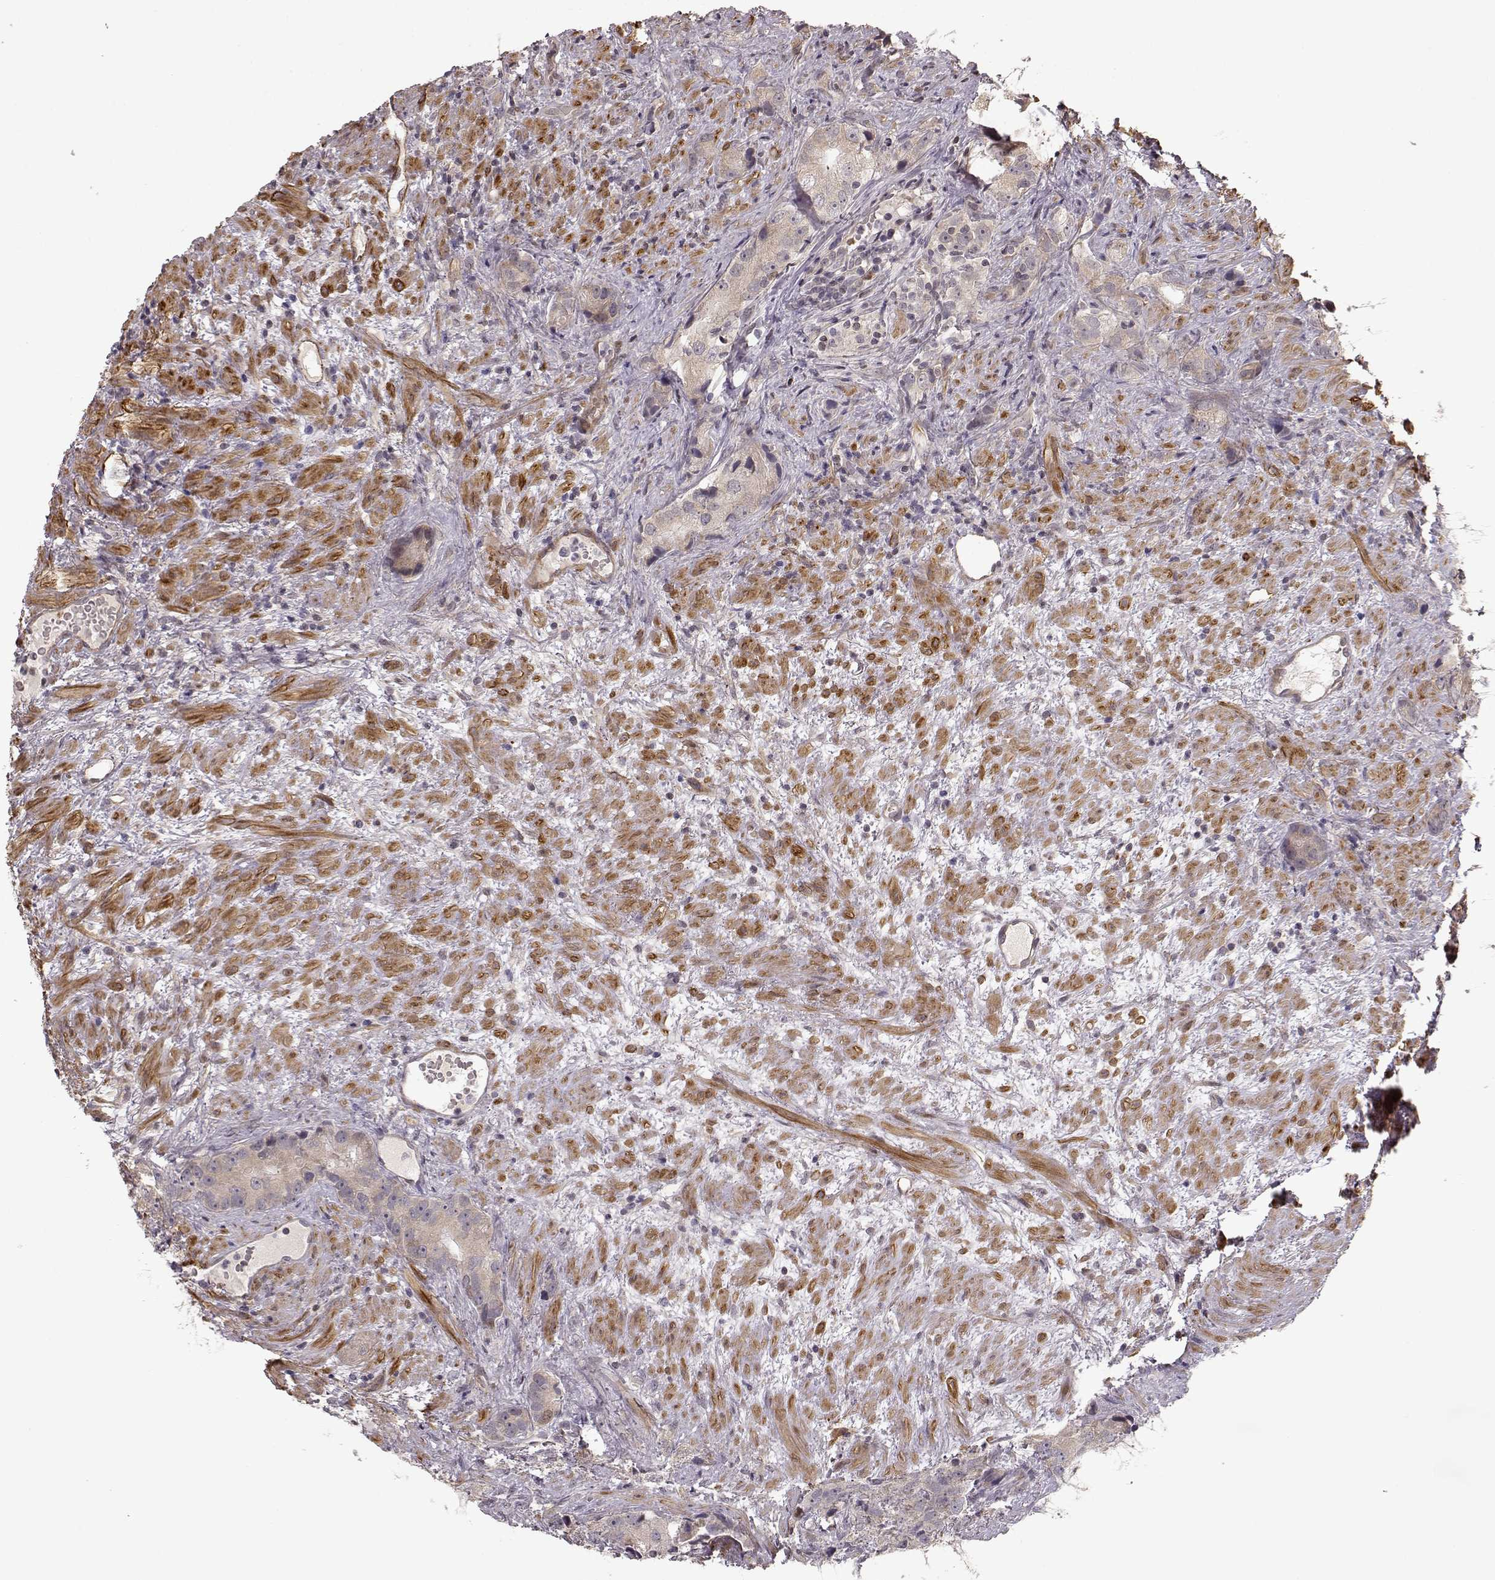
{"staining": {"intensity": "weak", "quantity": ">75%", "location": "cytoplasmic/membranous"}, "tissue": "prostate cancer", "cell_type": "Tumor cells", "image_type": "cancer", "snomed": [{"axis": "morphology", "description": "Adenocarcinoma, High grade"}, {"axis": "topography", "description": "Prostate"}], "caption": "About >75% of tumor cells in prostate cancer exhibit weak cytoplasmic/membranous protein staining as visualized by brown immunohistochemical staining.", "gene": "BACH2", "patient": {"sex": "male", "age": 90}}